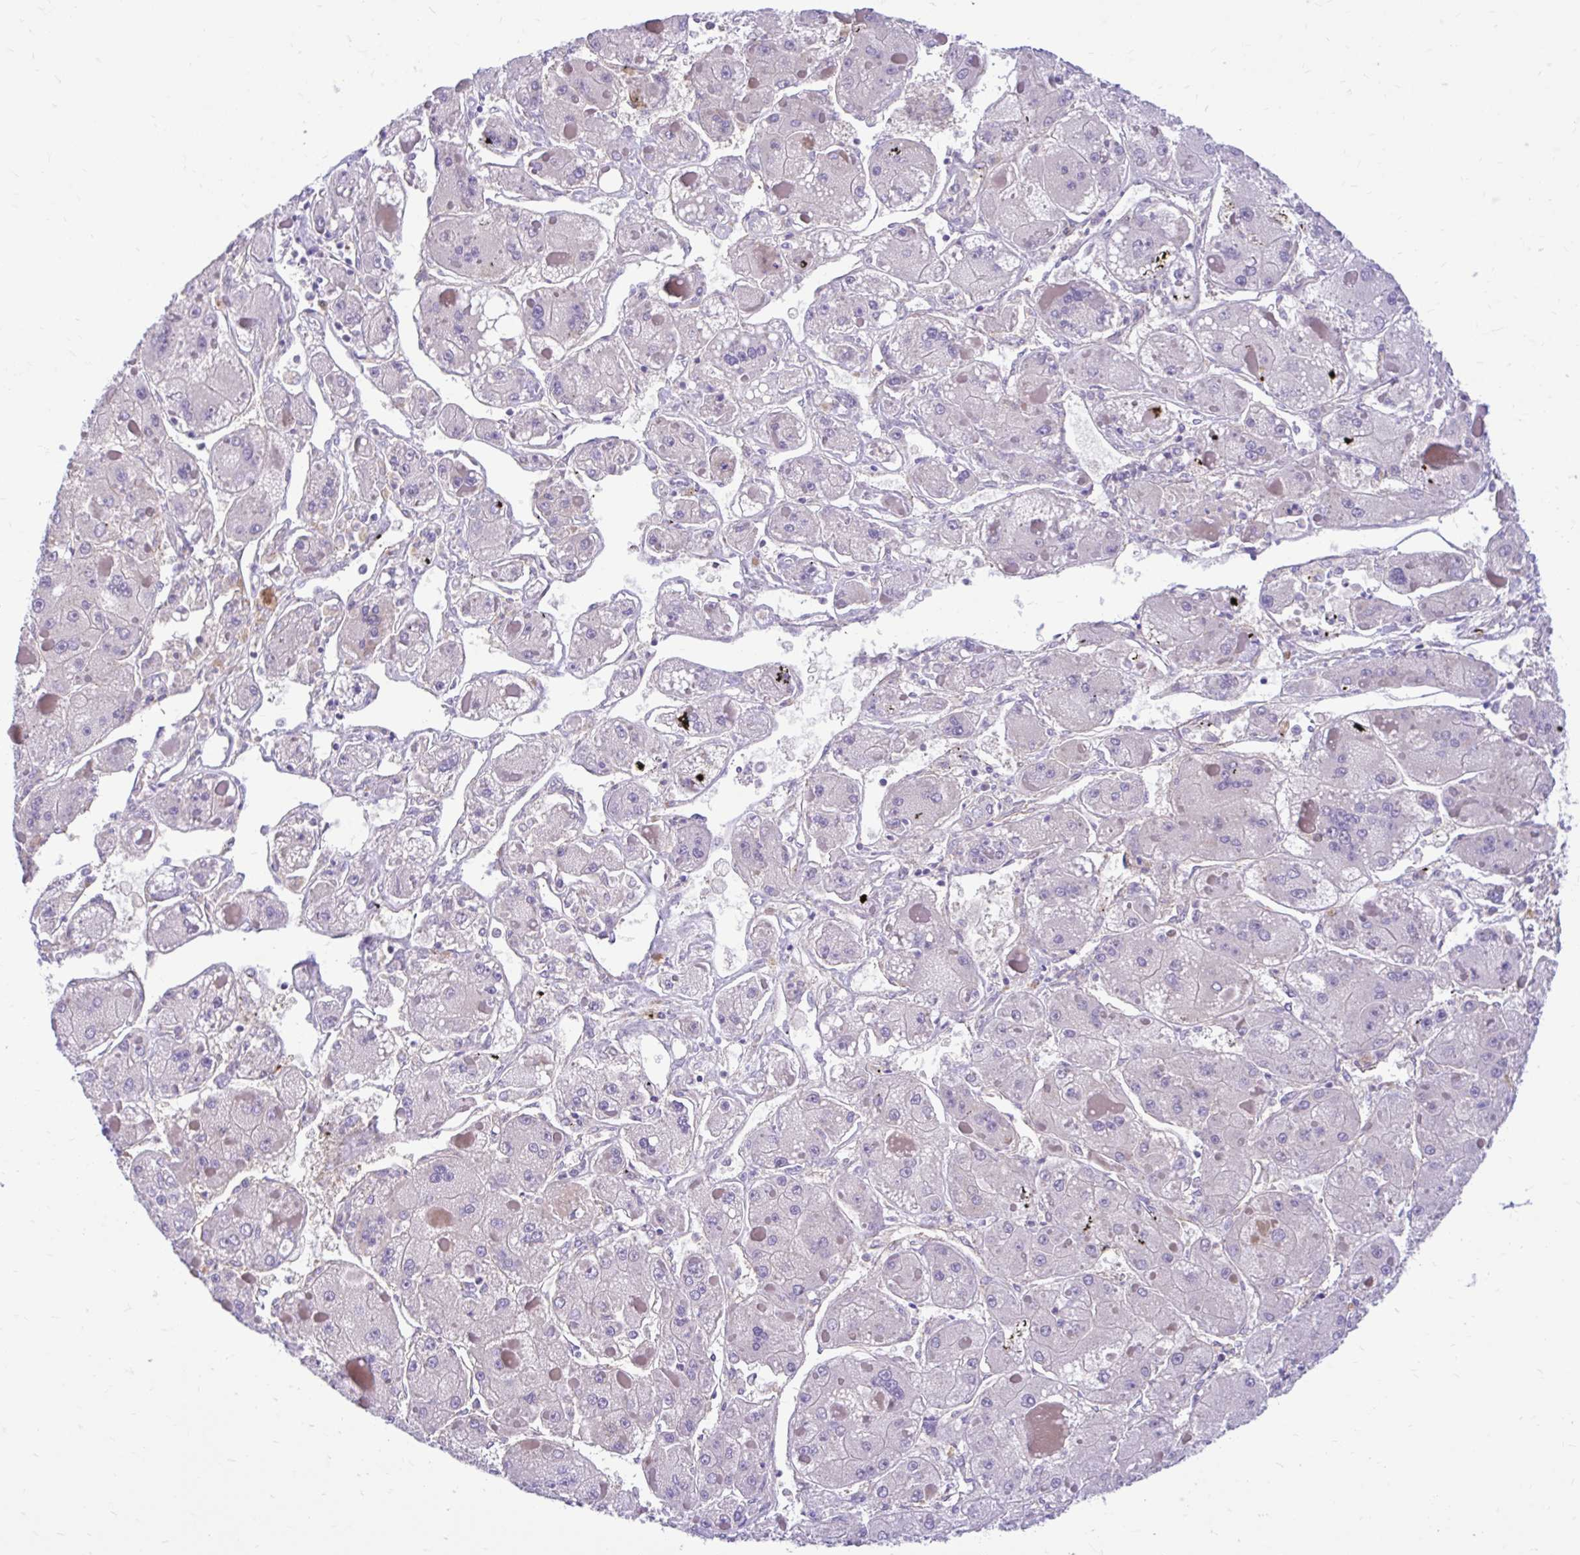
{"staining": {"intensity": "negative", "quantity": "none", "location": "none"}, "tissue": "liver cancer", "cell_type": "Tumor cells", "image_type": "cancer", "snomed": [{"axis": "morphology", "description": "Carcinoma, Hepatocellular, NOS"}, {"axis": "topography", "description": "Liver"}], "caption": "DAB immunohistochemical staining of liver cancer demonstrates no significant positivity in tumor cells.", "gene": "ESPNL", "patient": {"sex": "female", "age": 73}}